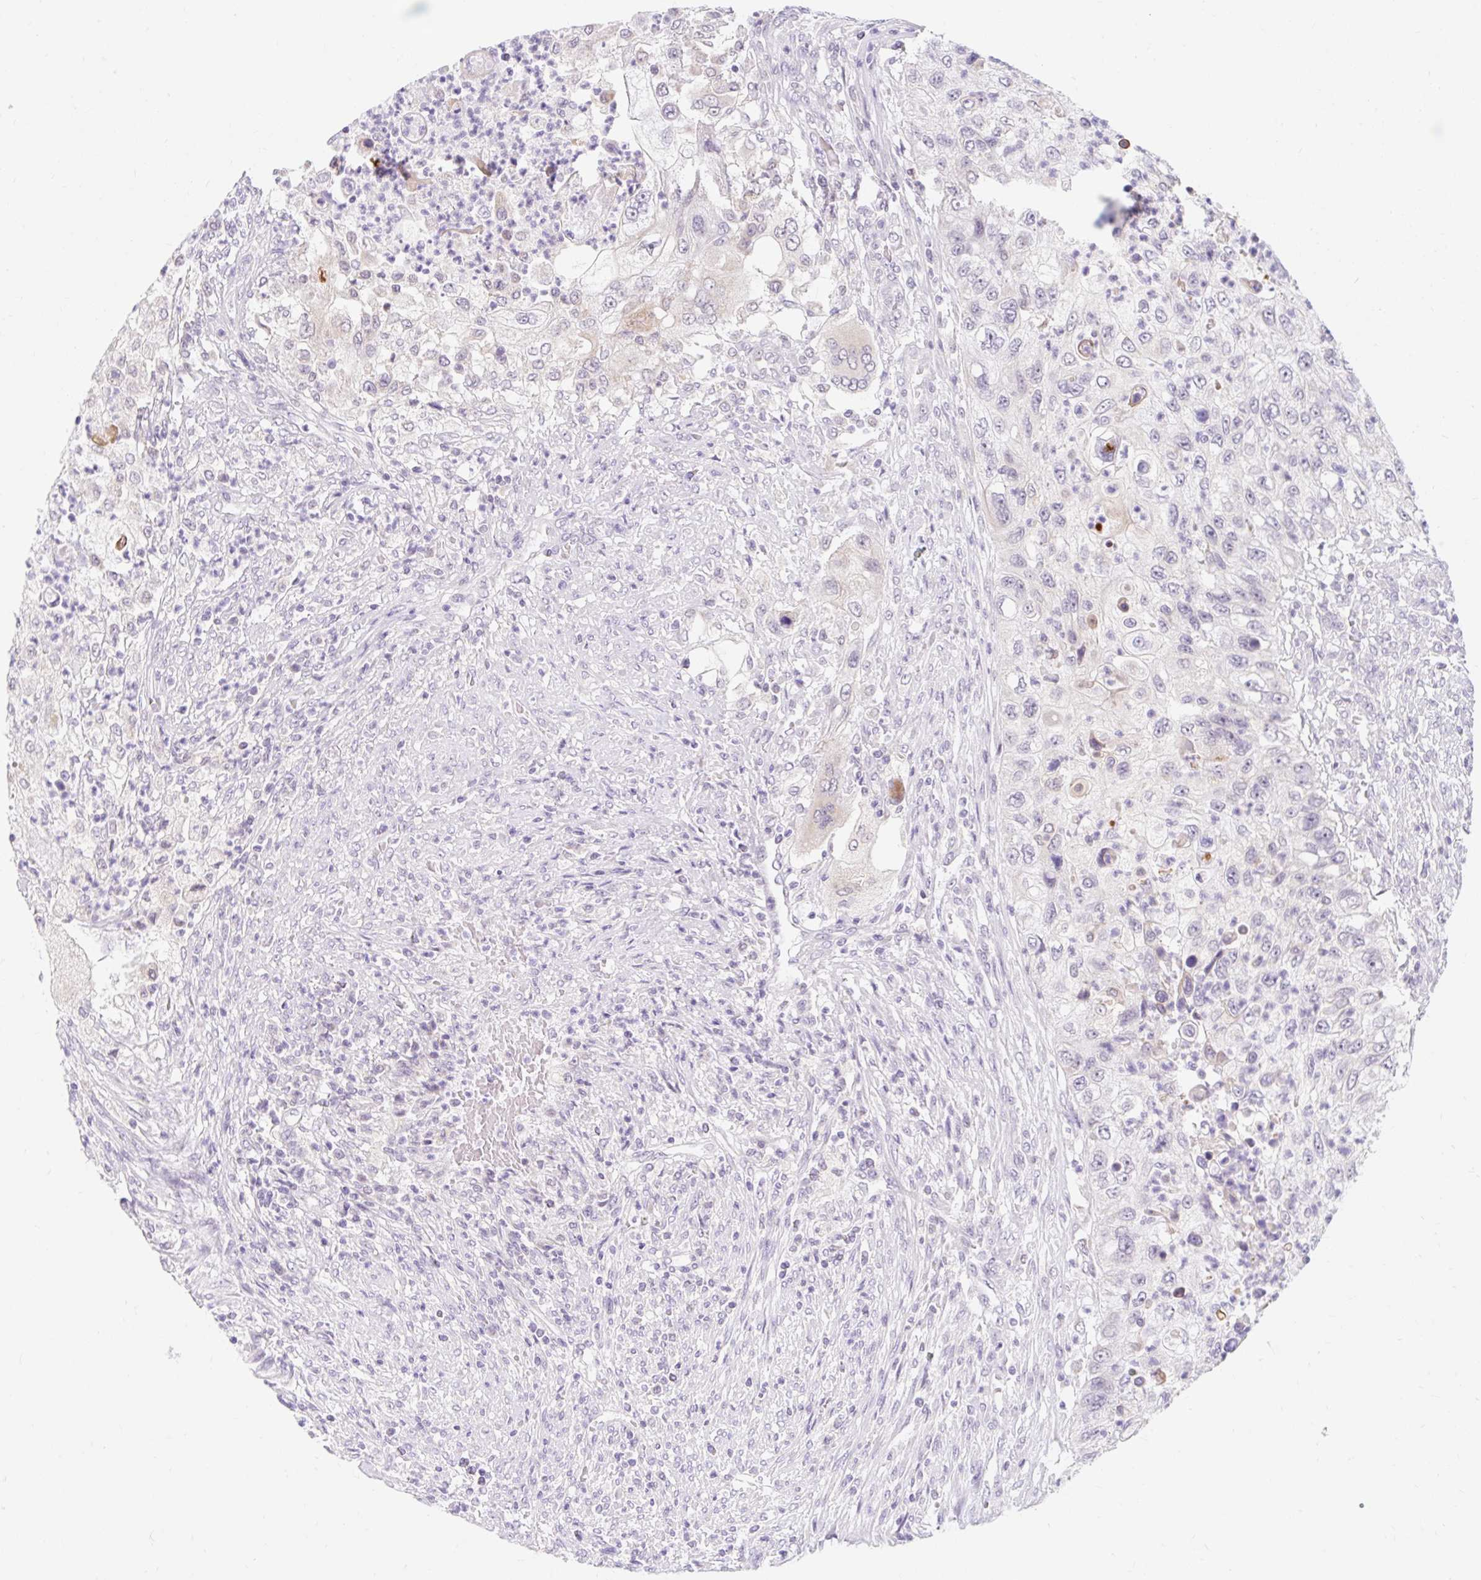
{"staining": {"intensity": "negative", "quantity": "none", "location": "none"}, "tissue": "urothelial cancer", "cell_type": "Tumor cells", "image_type": "cancer", "snomed": [{"axis": "morphology", "description": "Urothelial carcinoma, High grade"}, {"axis": "topography", "description": "Urinary bladder"}], "caption": "Urothelial cancer was stained to show a protein in brown. There is no significant staining in tumor cells.", "gene": "ITPK1", "patient": {"sex": "female", "age": 60}}